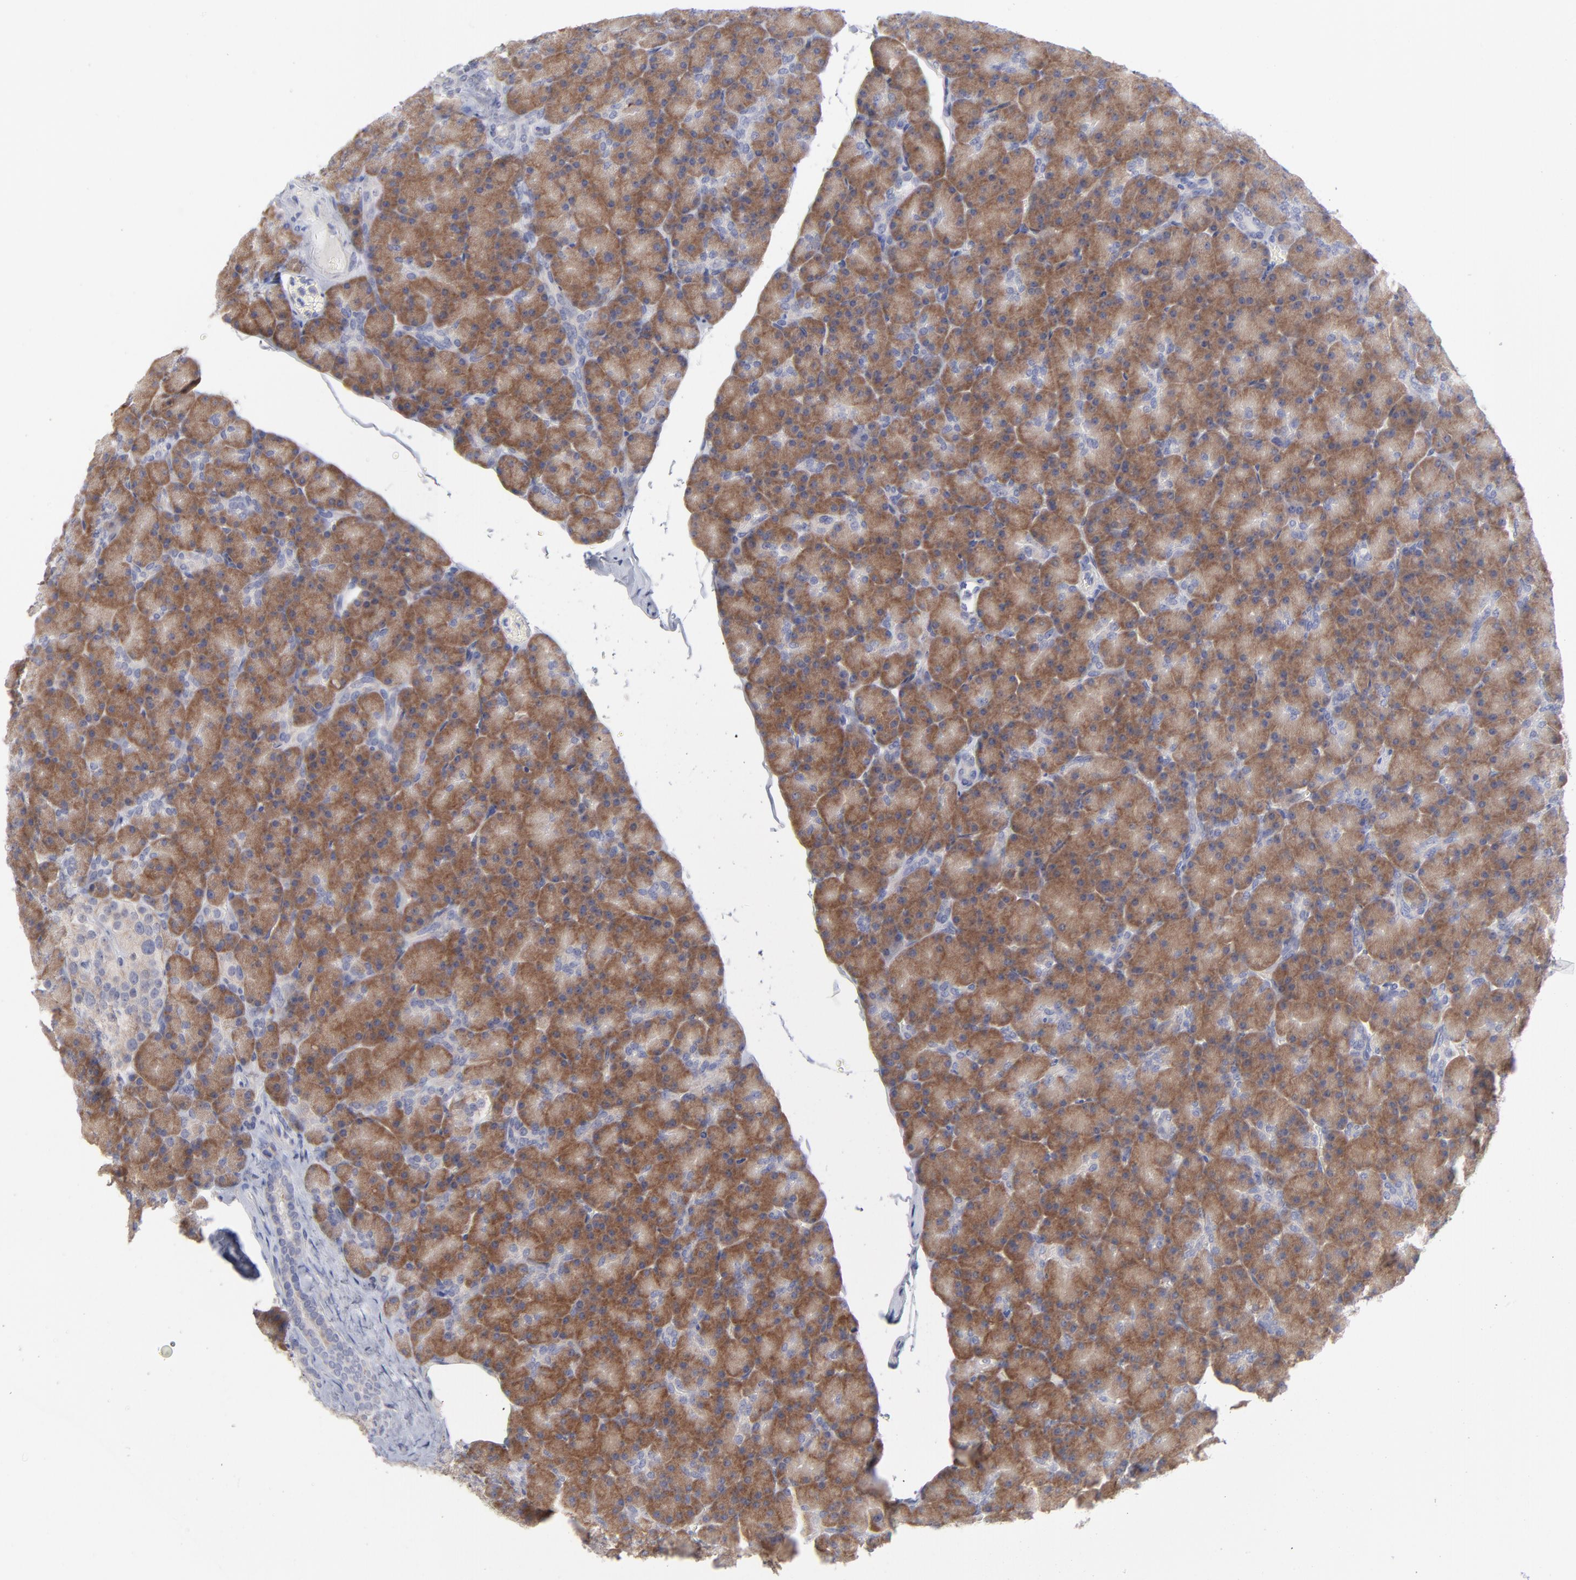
{"staining": {"intensity": "moderate", "quantity": ">75%", "location": "cytoplasmic/membranous"}, "tissue": "pancreas", "cell_type": "Exocrine glandular cells", "image_type": "normal", "snomed": [{"axis": "morphology", "description": "Normal tissue, NOS"}, {"axis": "topography", "description": "Pancreas"}], "caption": "Pancreas stained with DAB (3,3'-diaminobenzidine) immunohistochemistry (IHC) shows medium levels of moderate cytoplasmic/membranous staining in about >75% of exocrine glandular cells. (brown staining indicates protein expression, while blue staining denotes nuclei).", "gene": "RPS24", "patient": {"sex": "female", "age": 43}}